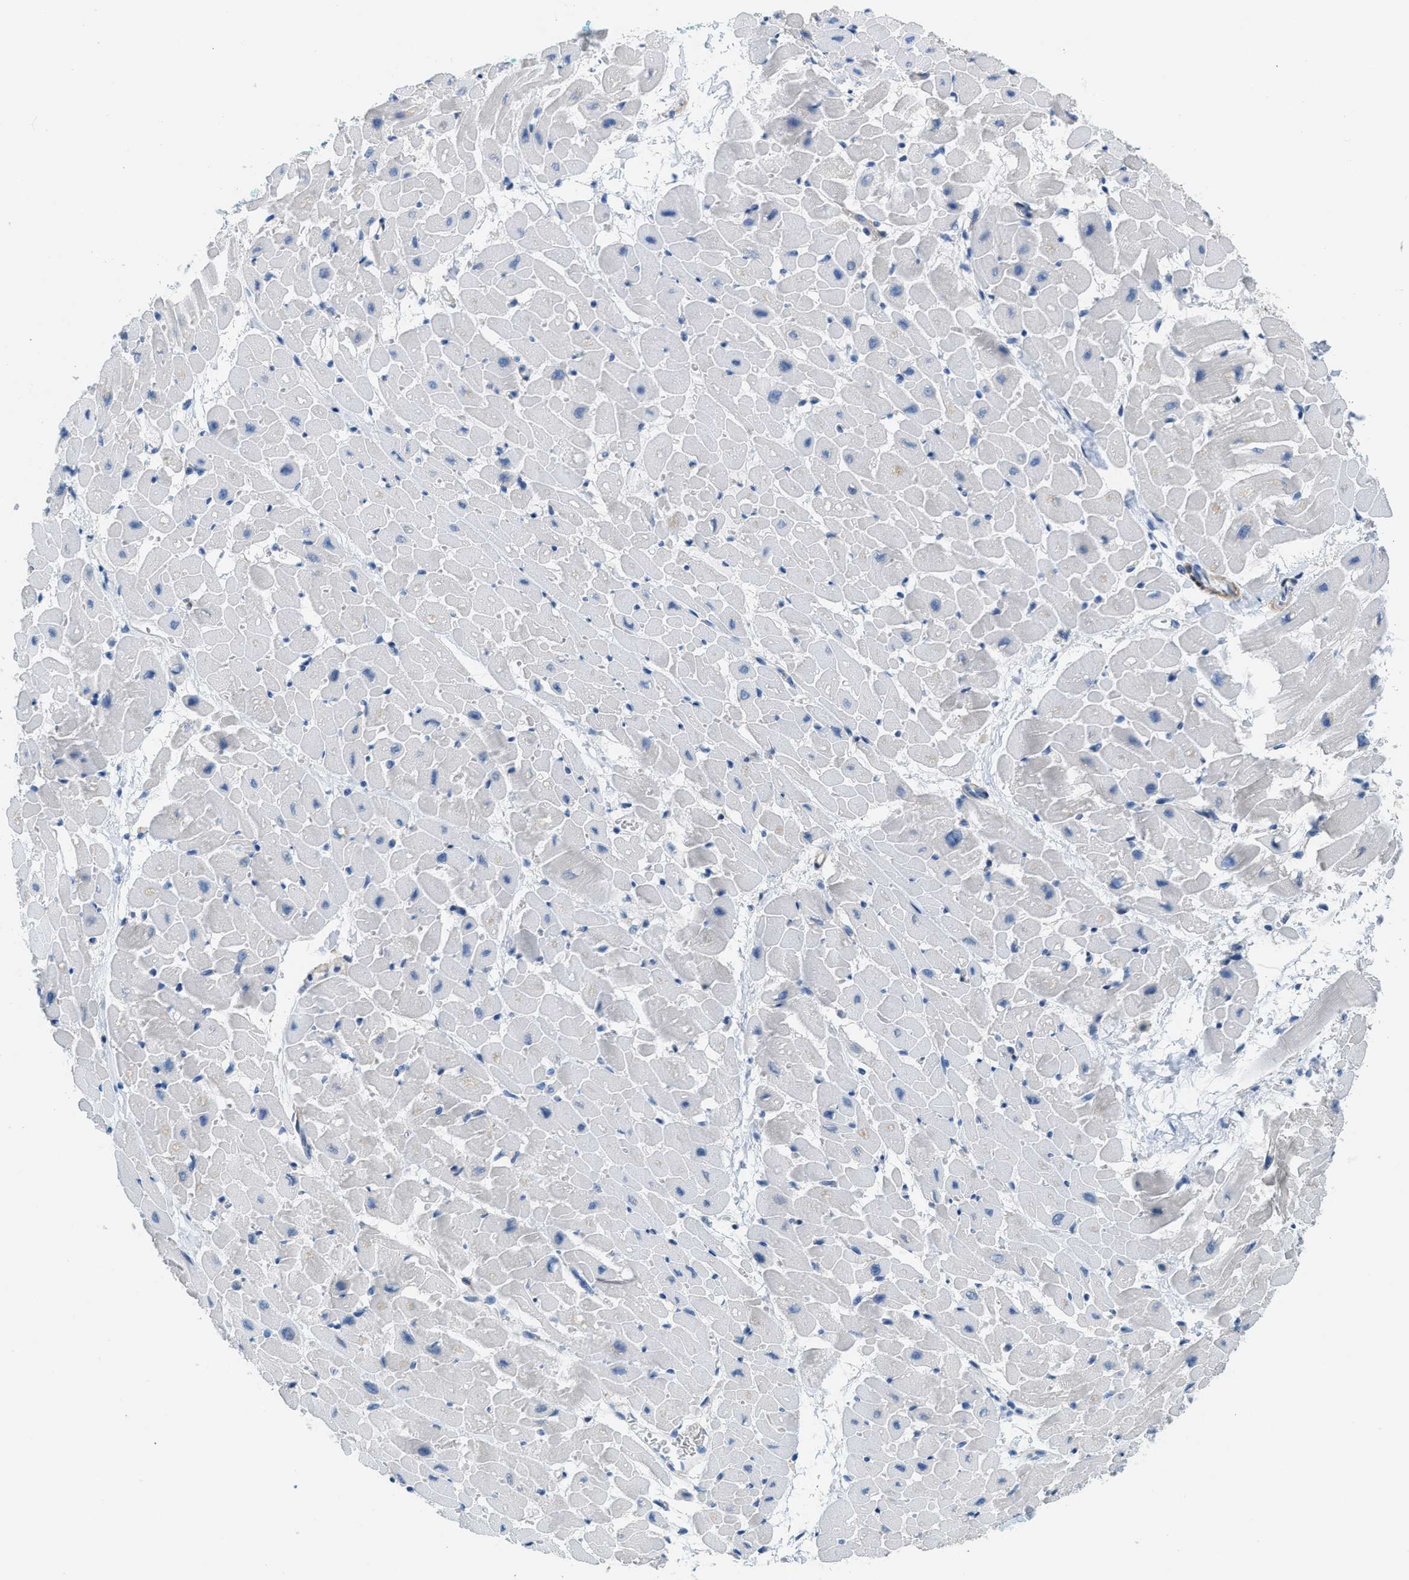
{"staining": {"intensity": "weak", "quantity": "<25%", "location": "cytoplasmic/membranous"}, "tissue": "heart muscle", "cell_type": "Cardiomyocytes", "image_type": "normal", "snomed": [{"axis": "morphology", "description": "Normal tissue, NOS"}, {"axis": "topography", "description": "Heart"}], "caption": "Immunohistochemical staining of normal heart muscle exhibits no significant positivity in cardiomyocytes.", "gene": "MAPRE2", "patient": {"sex": "male", "age": 45}}